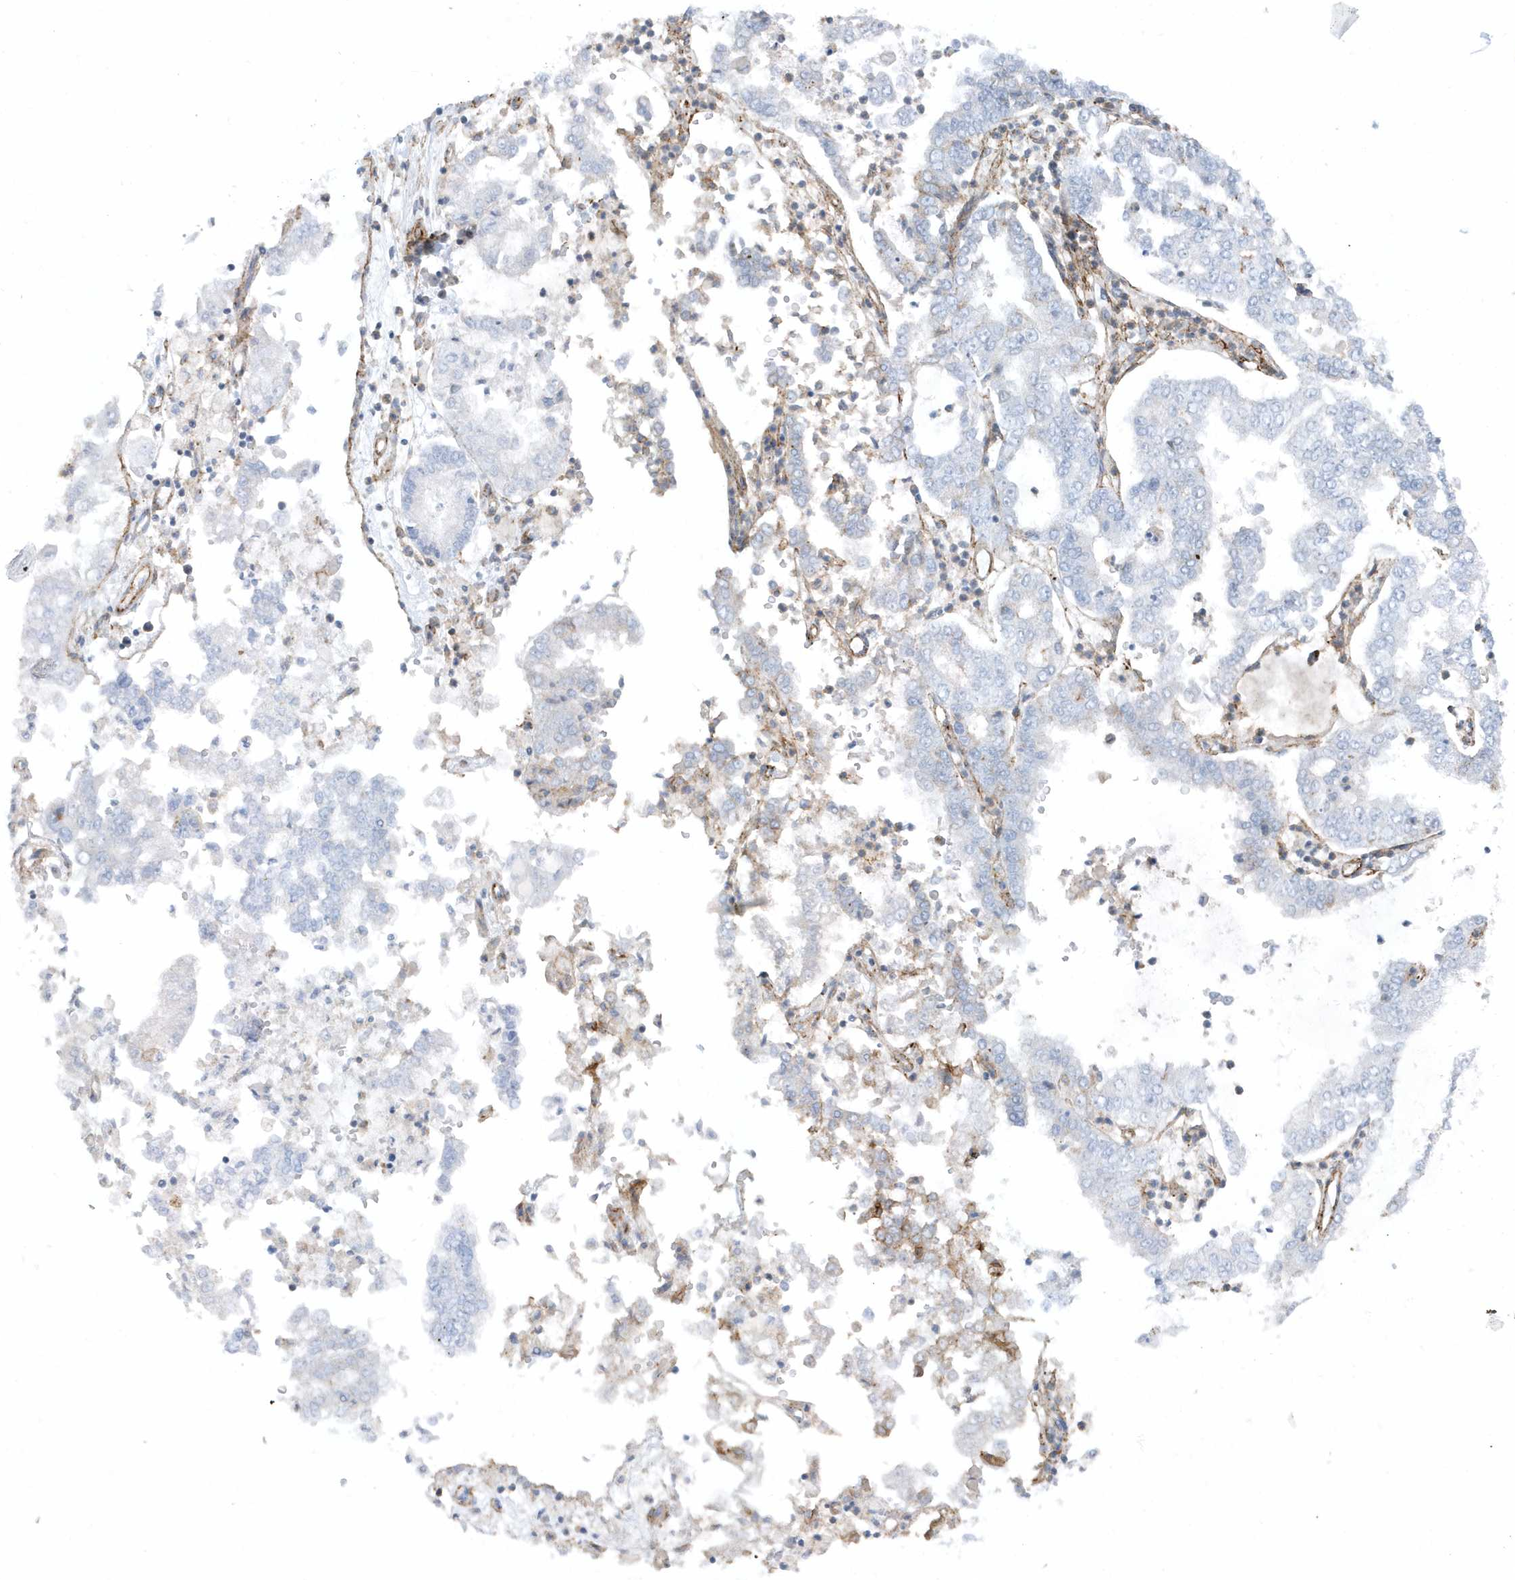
{"staining": {"intensity": "negative", "quantity": "none", "location": "none"}, "tissue": "stomach cancer", "cell_type": "Tumor cells", "image_type": "cancer", "snomed": [{"axis": "morphology", "description": "Adenocarcinoma, NOS"}, {"axis": "topography", "description": "Stomach"}], "caption": "Image shows no protein positivity in tumor cells of adenocarcinoma (stomach) tissue.", "gene": "CACNB2", "patient": {"sex": "male", "age": 76}}